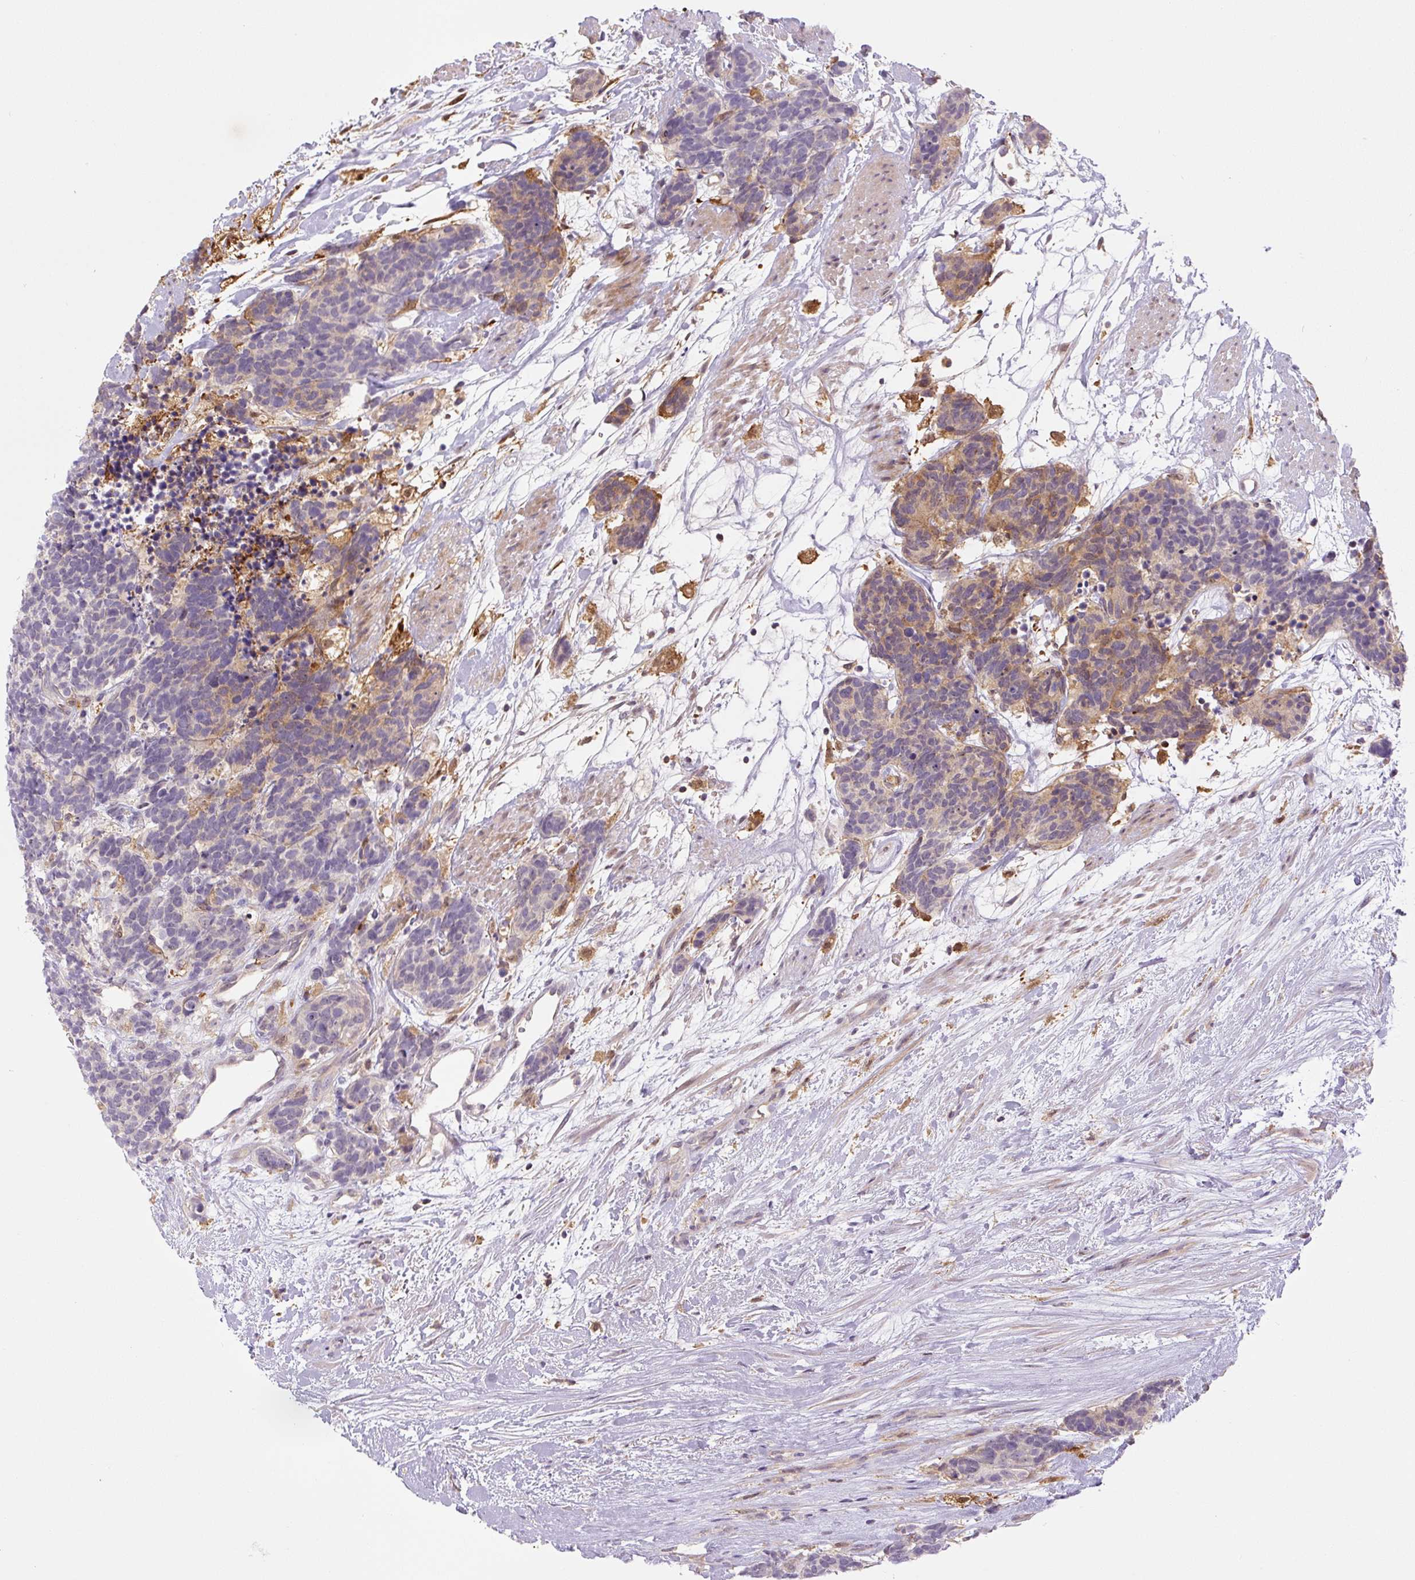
{"staining": {"intensity": "weak", "quantity": "<25%", "location": "cytoplasmic/membranous"}, "tissue": "carcinoid", "cell_type": "Tumor cells", "image_type": "cancer", "snomed": [{"axis": "morphology", "description": "Carcinoma, NOS"}, {"axis": "morphology", "description": "Carcinoid, malignant, NOS"}, {"axis": "topography", "description": "Prostate"}], "caption": "Immunohistochemistry (IHC) photomicrograph of human carcinoma stained for a protein (brown), which shows no expression in tumor cells.", "gene": "SPSB2", "patient": {"sex": "male", "age": 57}}